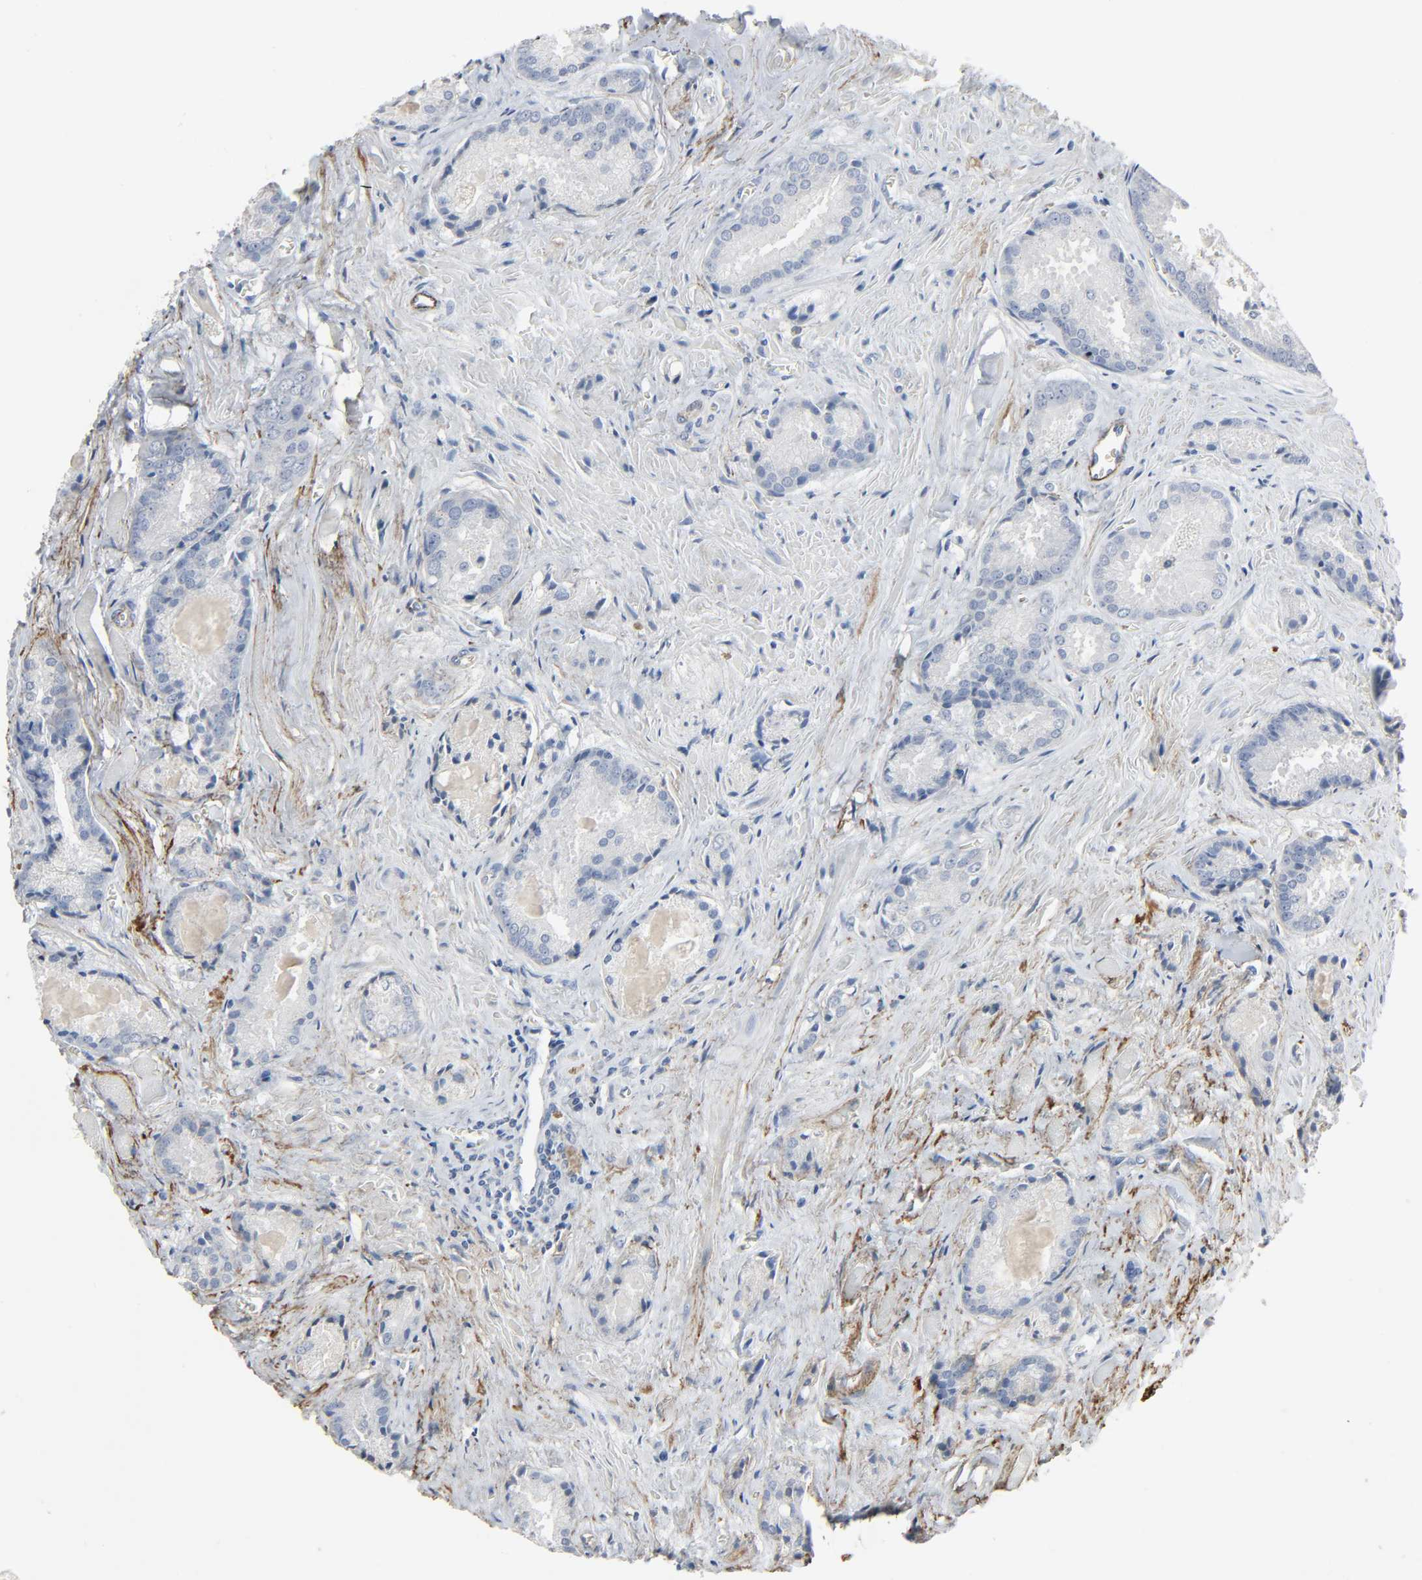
{"staining": {"intensity": "negative", "quantity": "none", "location": "none"}, "tissue": "prostate cancer", "cell_type": "Tumor cells", "image_type": "cancer", "snomed": [{"axis": "morphology", "description": "Adenocarcinoma, Low grade"}, {"axis": "topography", "description": "Prostate"}], "caption": "Tumor cells show no significant staining in prostate cancer.", "gene": "FBLN5", "patient": {"sex": "male", "age": 64}}